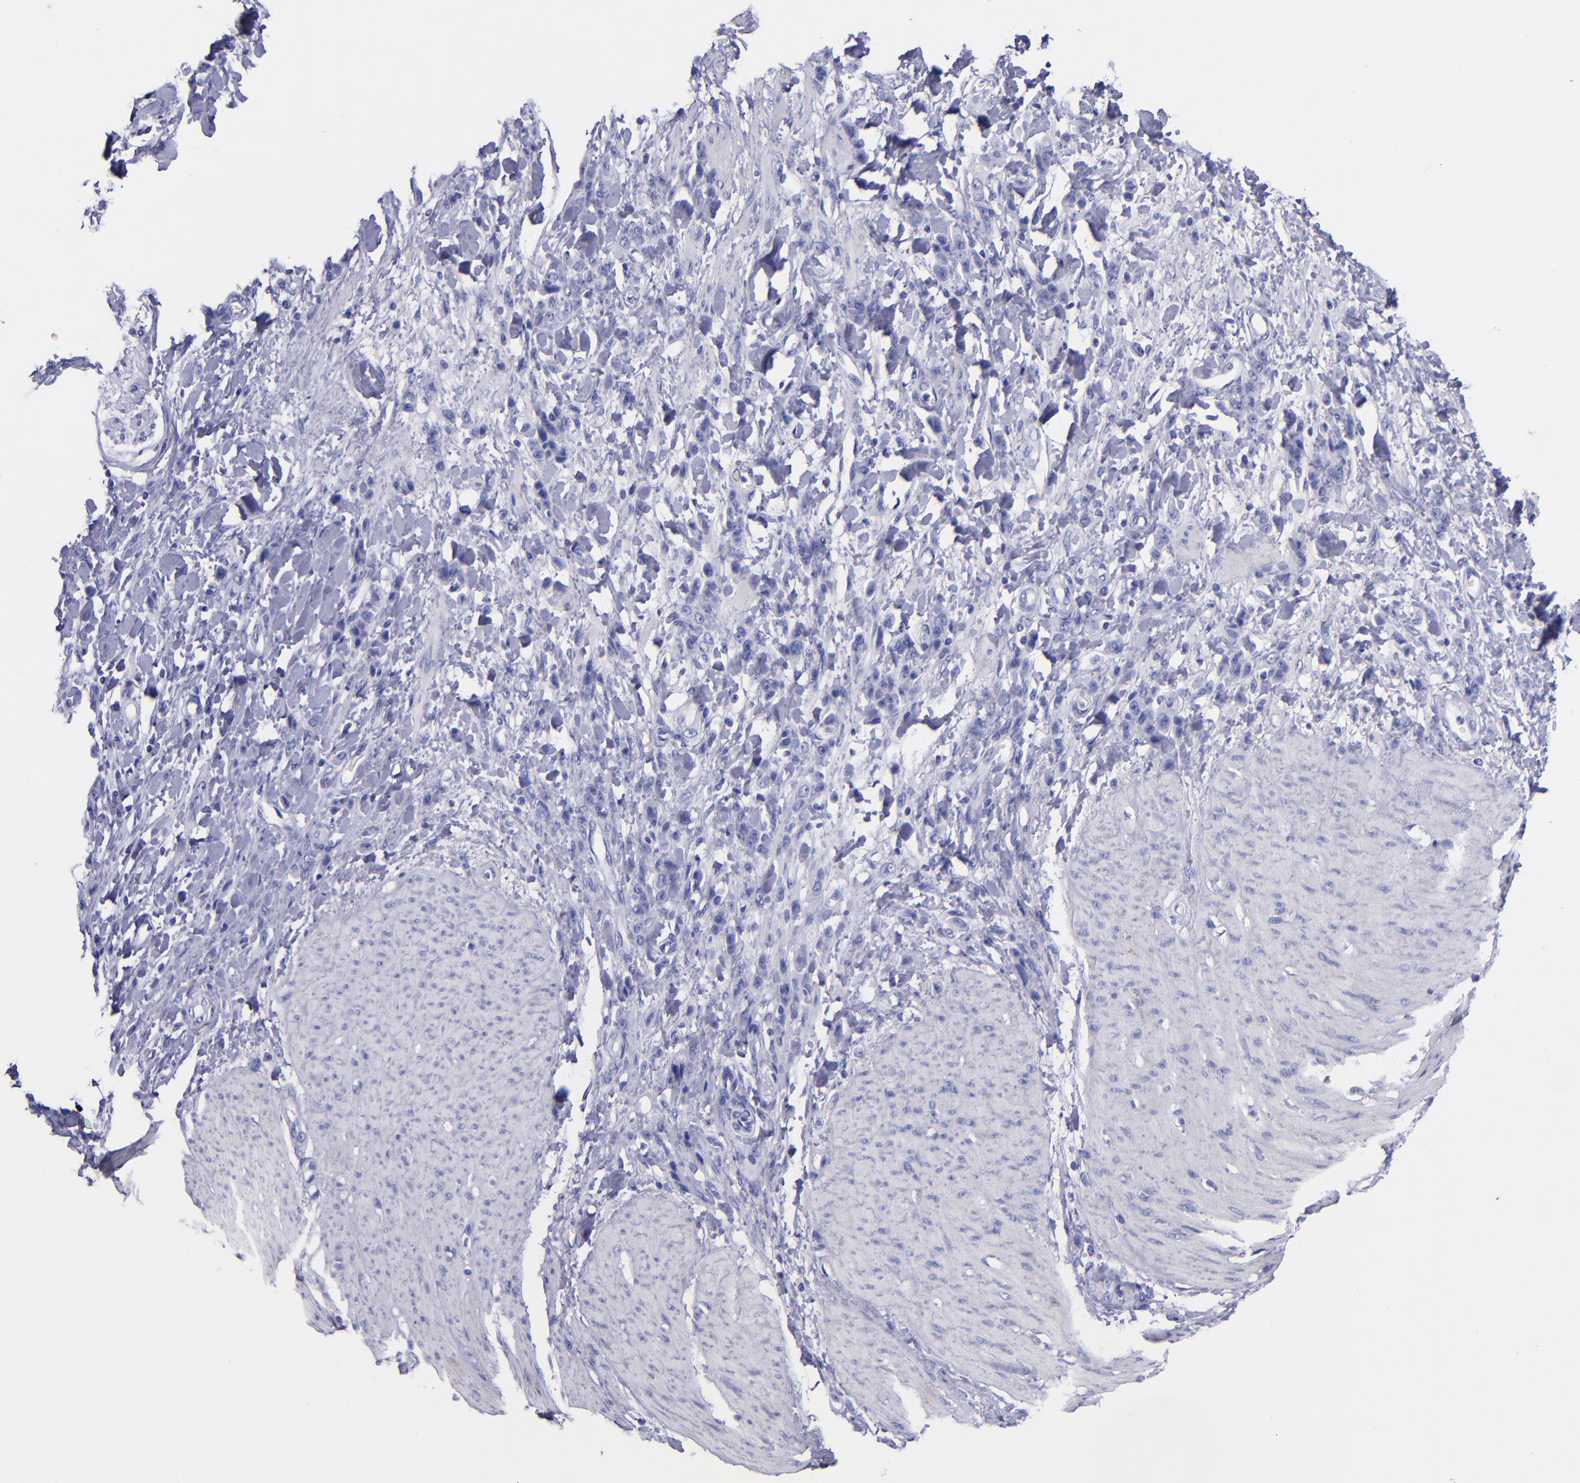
{"staining": {"intensity": "negative", "quantity": "none", "location": "none"}, "tissue": "stomach cancer", "cell_type": "Tumor cells", "image_type": "cancer", "snomed": [{"axis": "morphology", "description": "Normal tissue, NOS"}, {"axis": "morphology", "description": "Adenocarcinoma, NOS"}, {"axis": "topography", "description": "Stomach"}], "caption": "Immunohistochemical staining of stomach adenocarcinoma displays no significant expression in tumor cells. (DAB immunohistochemistry, high magnification).", "gene": "SV2A", "patient": {"sex": "male", "age": 82}}